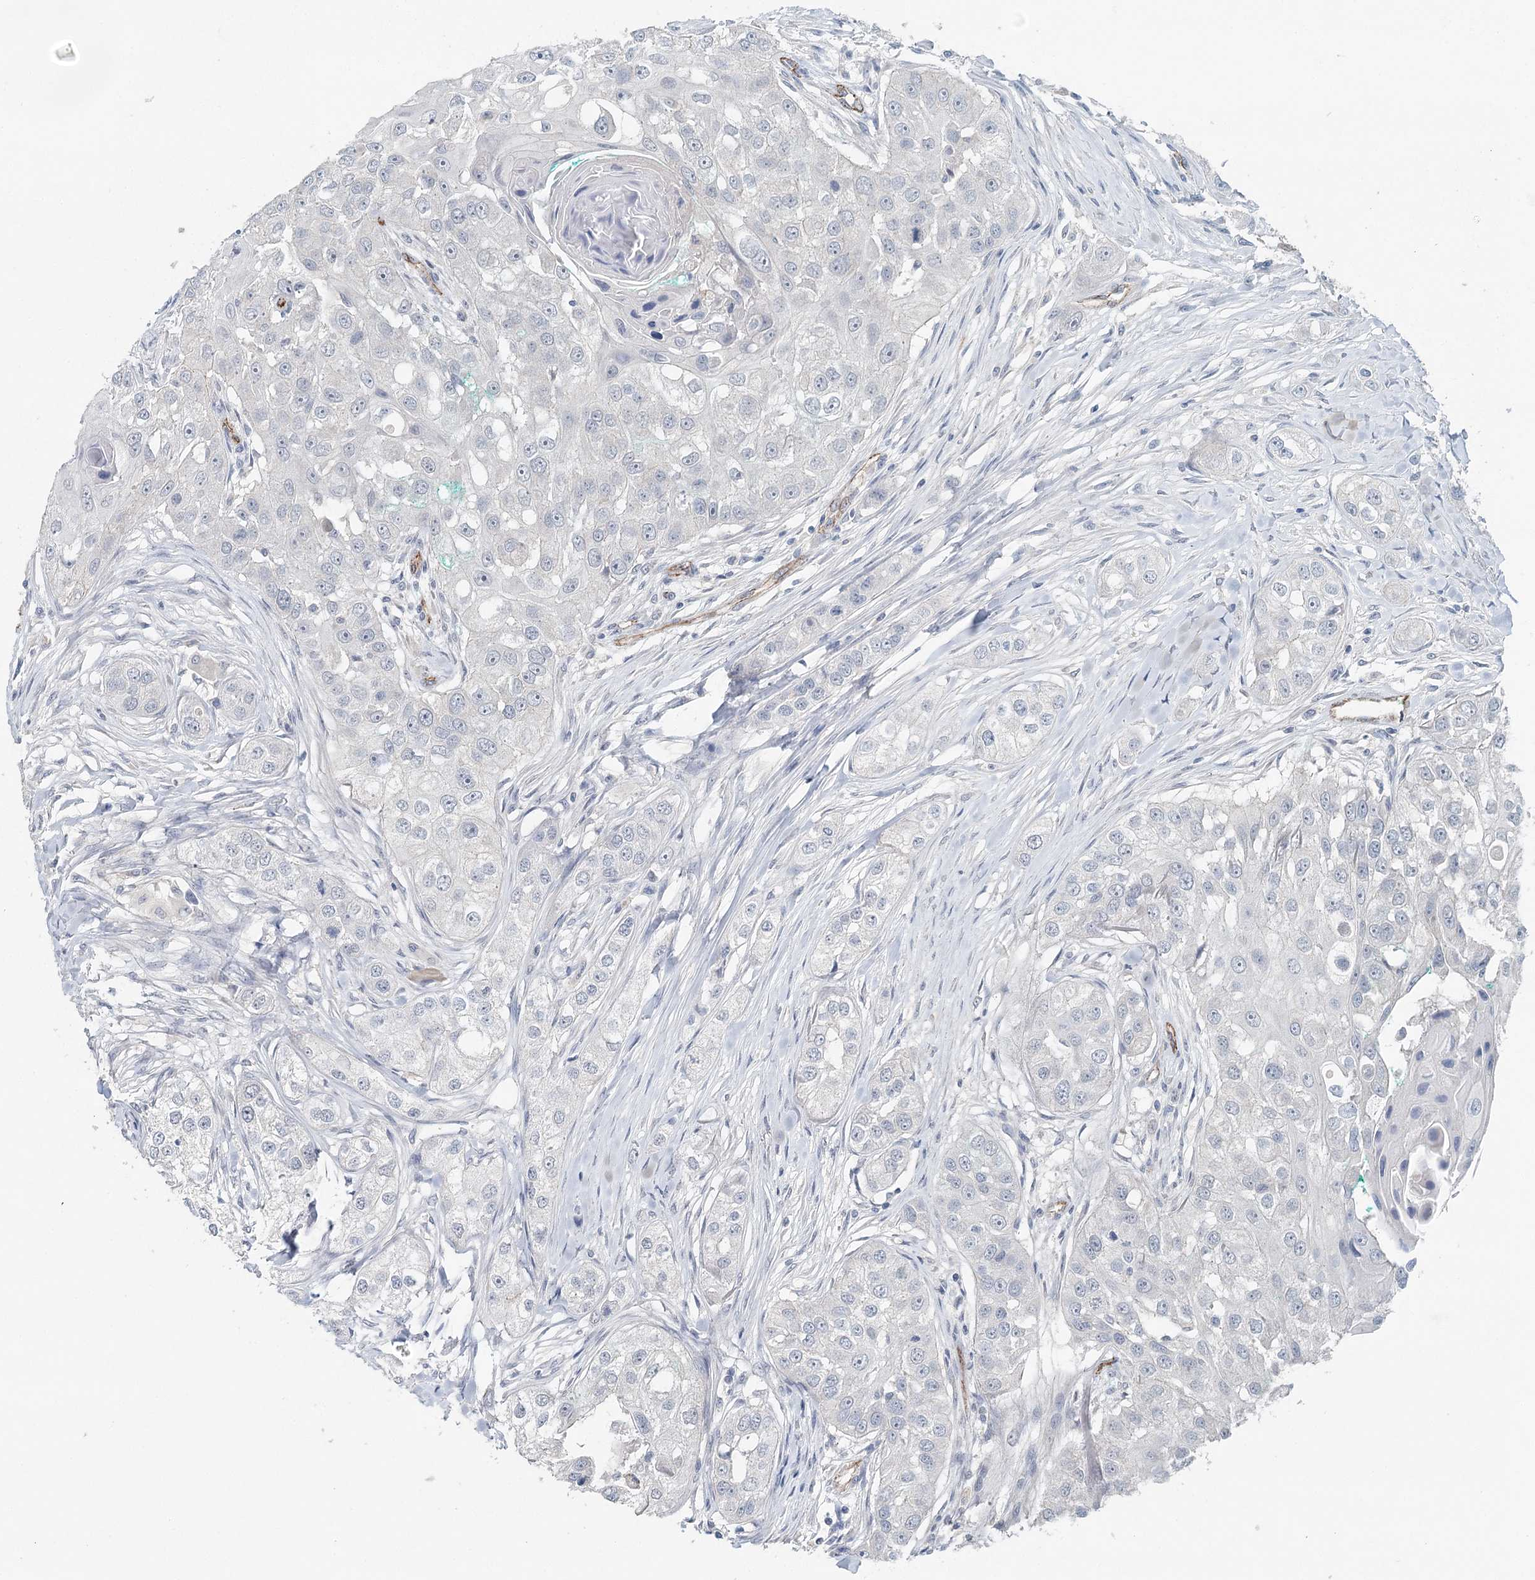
{"staining": {"intensity": "negative", "quantity": "none", "location": "none"}, "tissue": "head and neck cancer", "cell_type": "Tumor cells", "image_type": "cancer", "snomed": [{"axis": "morphology", "description": "Normal tissue, NOS"}, {"axis": "morphology", "description": "Squamous cell carcinoma, NOS"}, {"axis": "topography", "description": "Skeletal muscle"}, {"axis": "topography", "description": "Head-Neck"}], "caption": "IHC micrograph of human head and neck squamous cell carcinoma stained for a protein (brown), which demonstrates no positivity in tumor cells.", "gene": "SYNPO", "patient": {"sex": "male", "age": 51}}